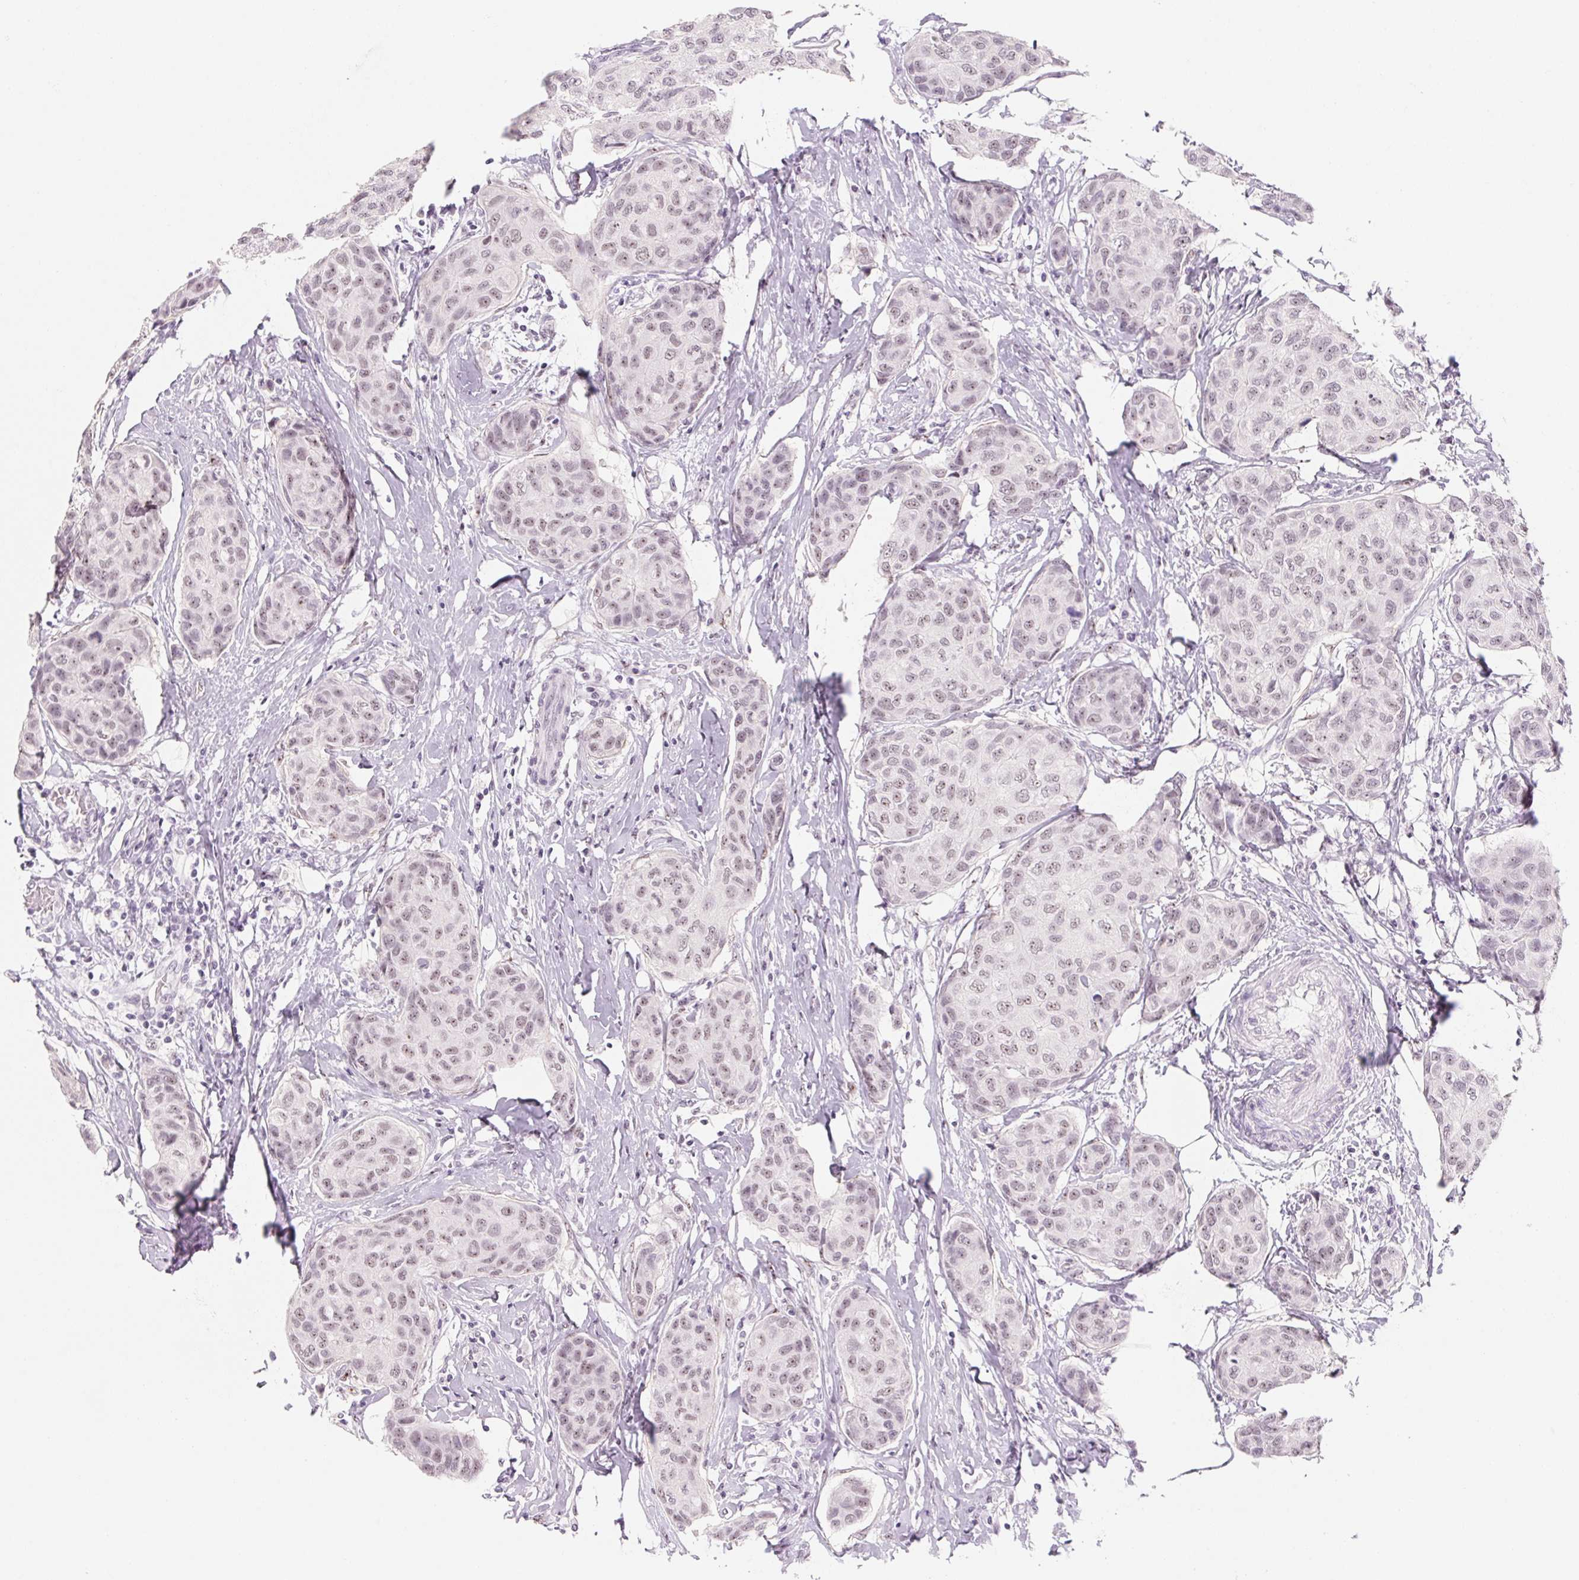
{"staining": {"intensity": "weak", "quantity": "25%-75%", "location": "nuclear"}, "tissue": "breast cancer", "cell_type": "Tumor cells", "image_type": "cancer", "snomed": [{"axis": "morphology", "description": "Duct carcinoma"}, {"axis": "topography", "description": "Breast"}], "caption": "Breast infiltrating ductal carcinoma was stained to show a protein in brown. There is low levels of weak nuclear expression in approximately 25%-75% of tumor cells.", "gene": "ZIC4", "patient": {"sex": "female", "age": 80}}